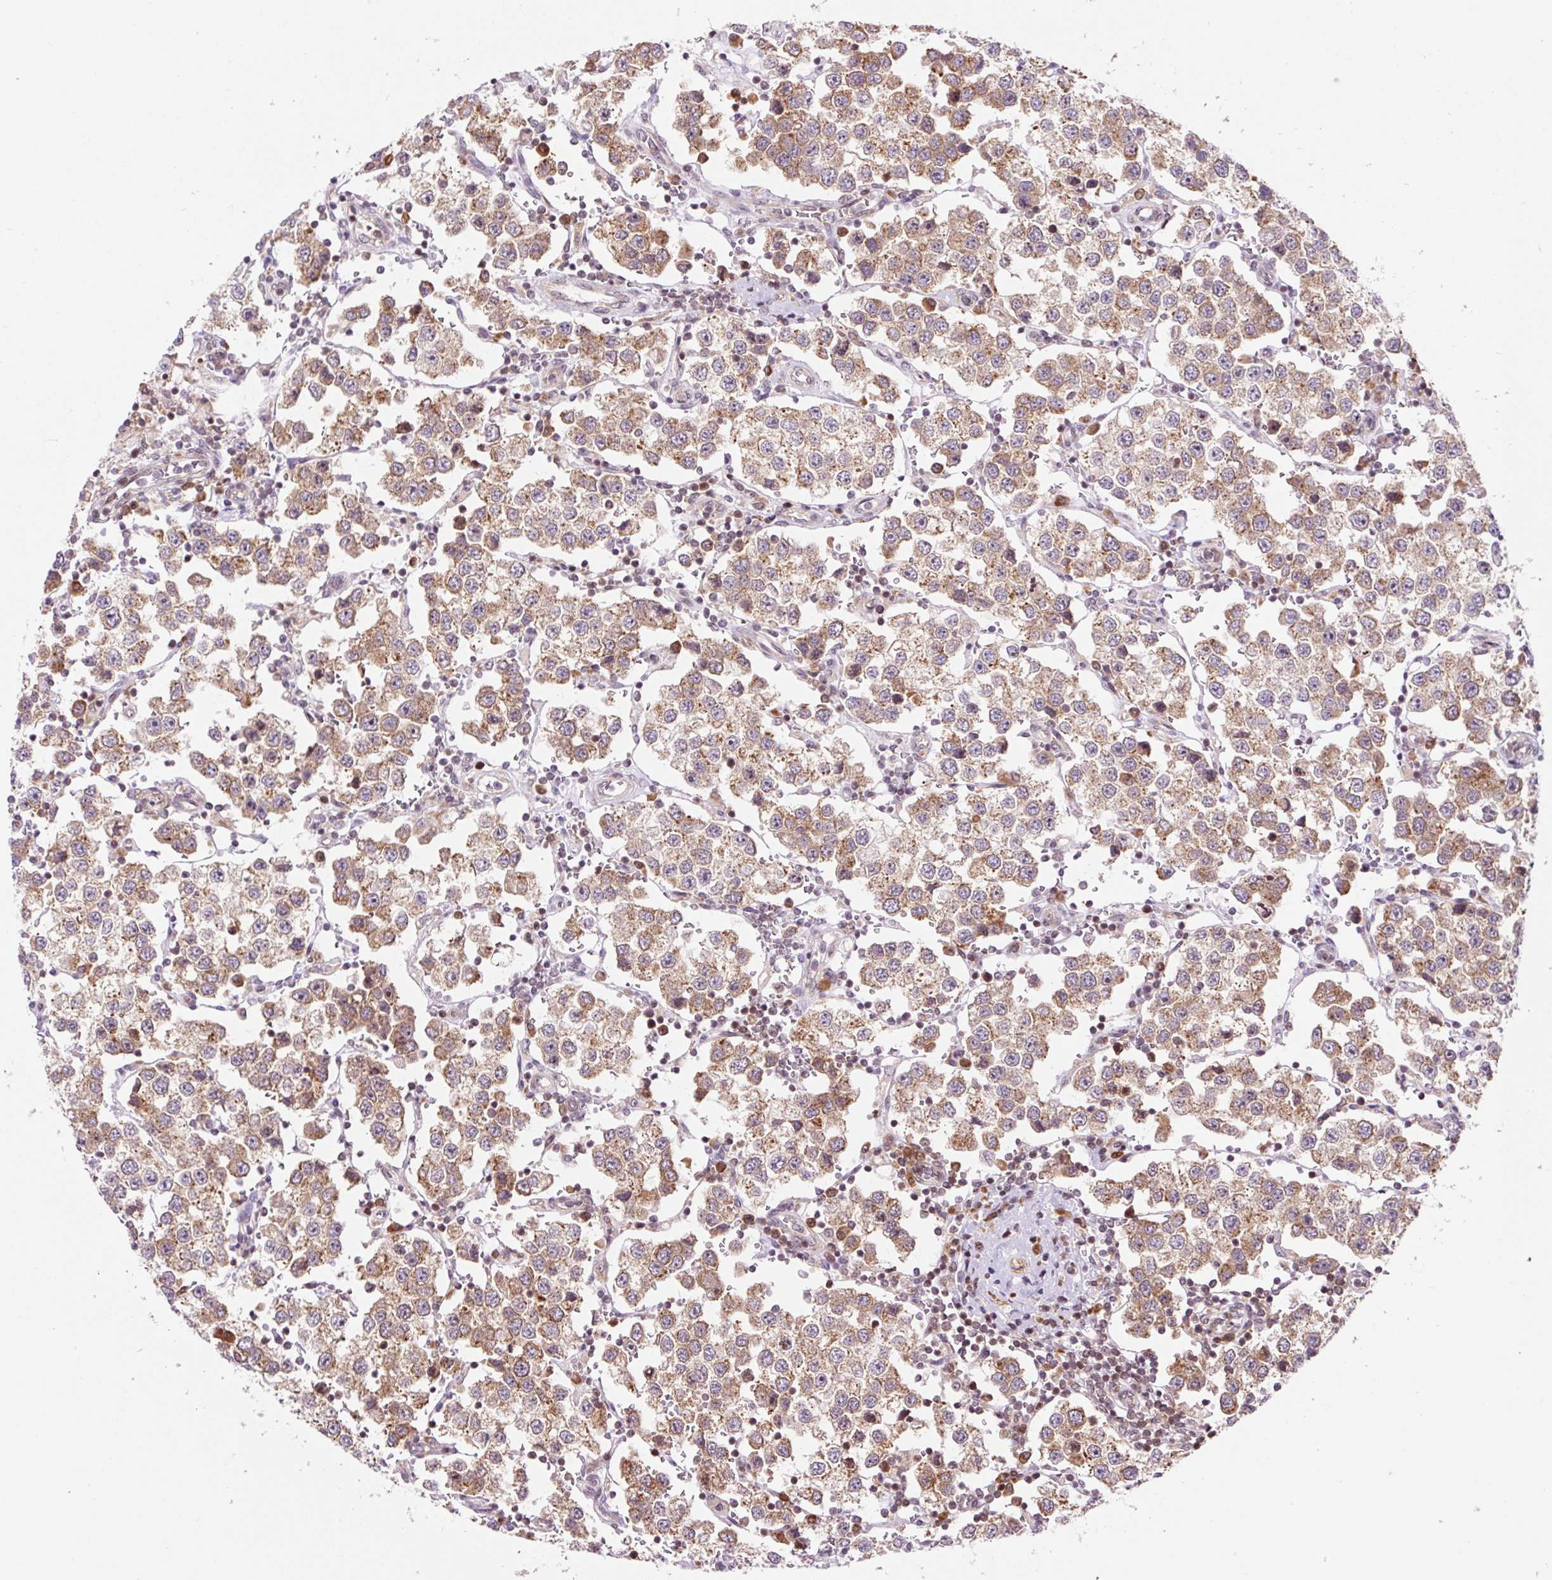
{"staining": {"intensity": "moderate", "quantity": ">75%", "location": "cytoplasmic/membranous"}, "tissue": "testis cancer", "cell_type": "Tumor cells", "image_type": "cancer", "snomed": [{"axis": "morphology", "description": "Seminoma, NOS"}, {"axis": "topography", "description": "Testis"}], "caption": "This is a histology image of immunohistochemistry staining of testis cancer, which shows moderate positivity in the cytoplasmic/membranous of tumor cells.", "gene": "RPL41", "patient": {"sex": "male", "age": 37}}